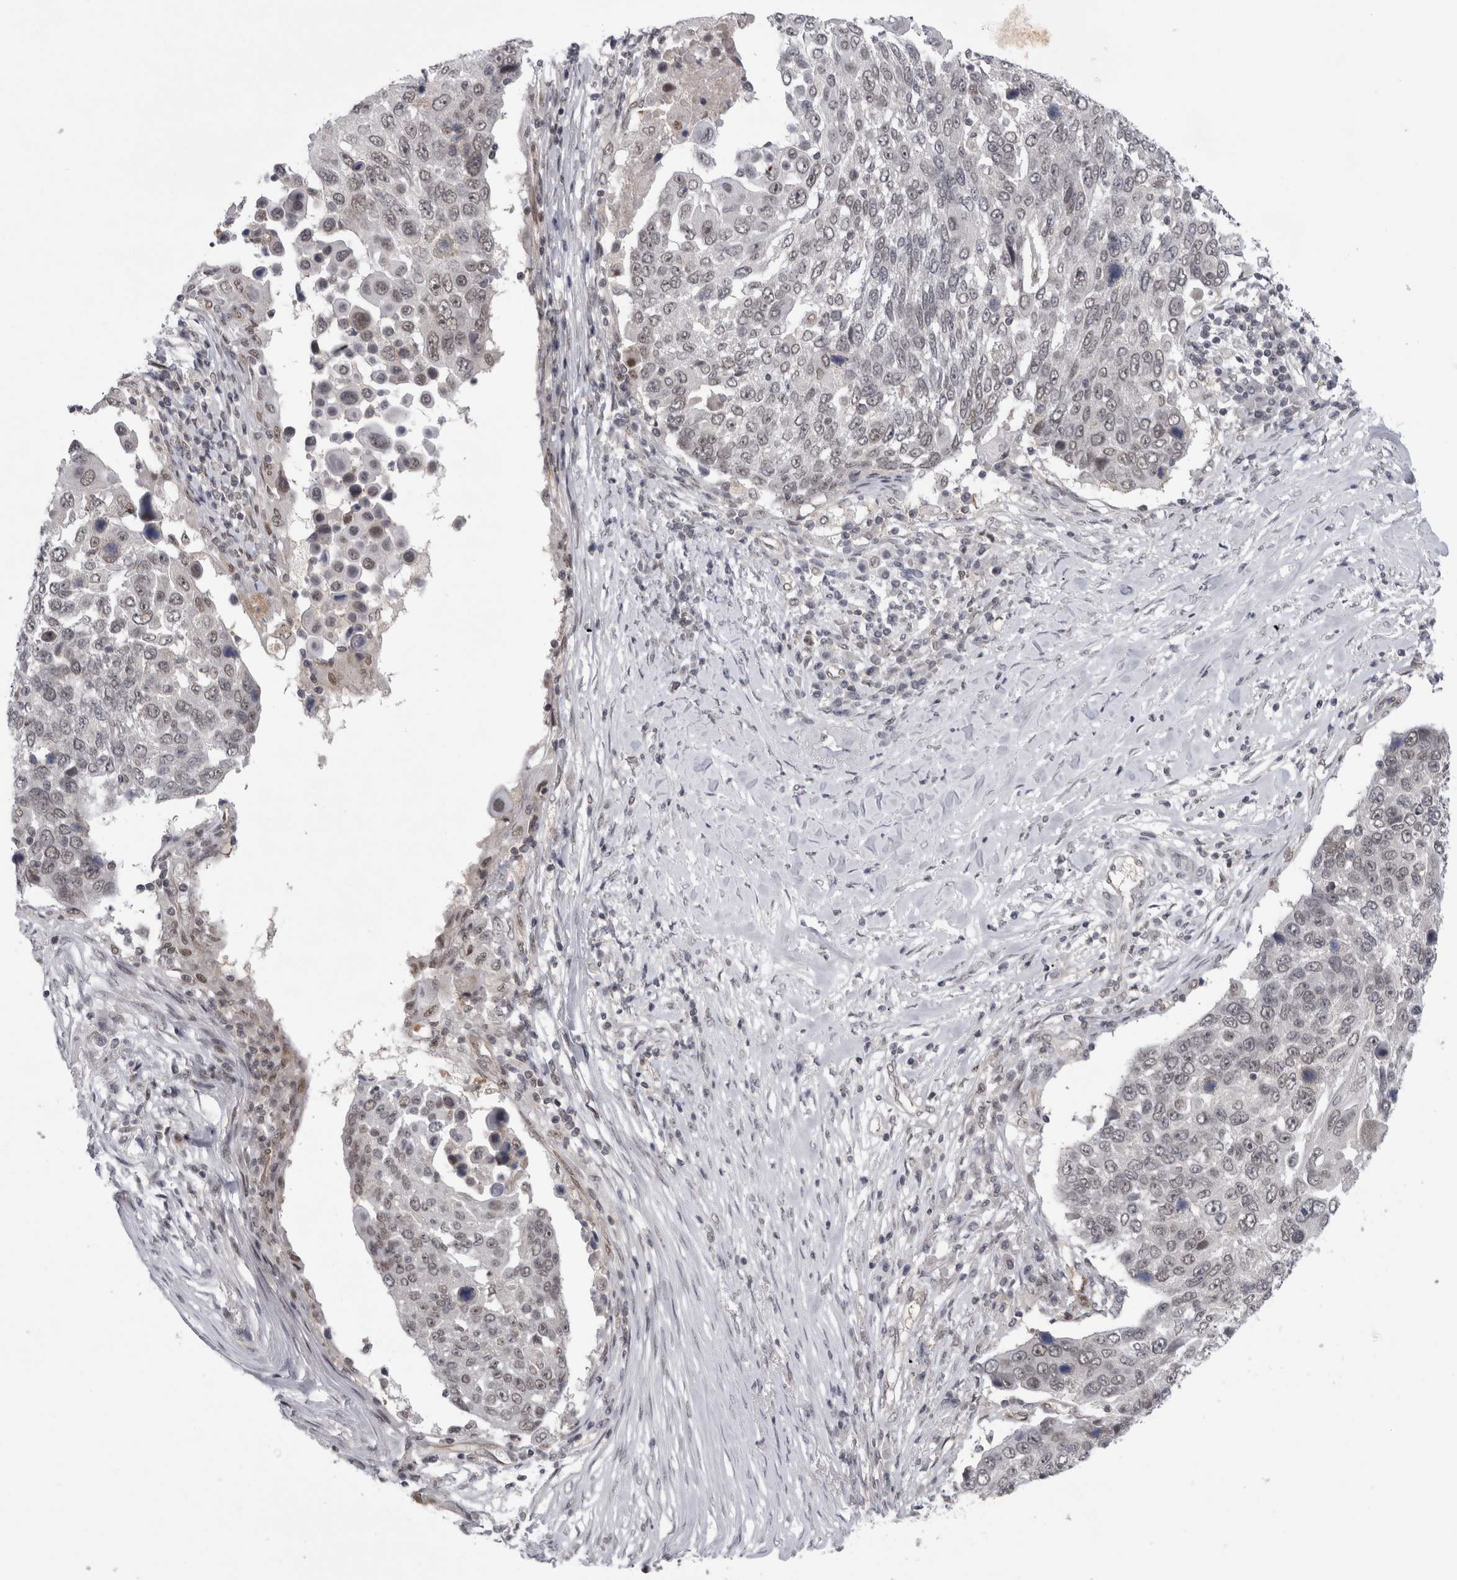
{"staining": {"intensity": "weak", "quantity": ">75%", "location": "nuclear"}, "tissue": "lung cancer", "cell_type": "Tumor cells", "image_type": "cancer", "snomed": [{"axis": "morphology", "description": "Squamous cell carcinoma, NOS"}, {"axis": "topography", "description": "Lung"}], "caption": "High-power microscopy captured an IHC micrograph of squamous cell carcinoma (lung), revealing weak nuclear expression in approximately >75% of tumor cells.", "gene": "PSMB2", "patient": {"sex": "male", "age": 66}}